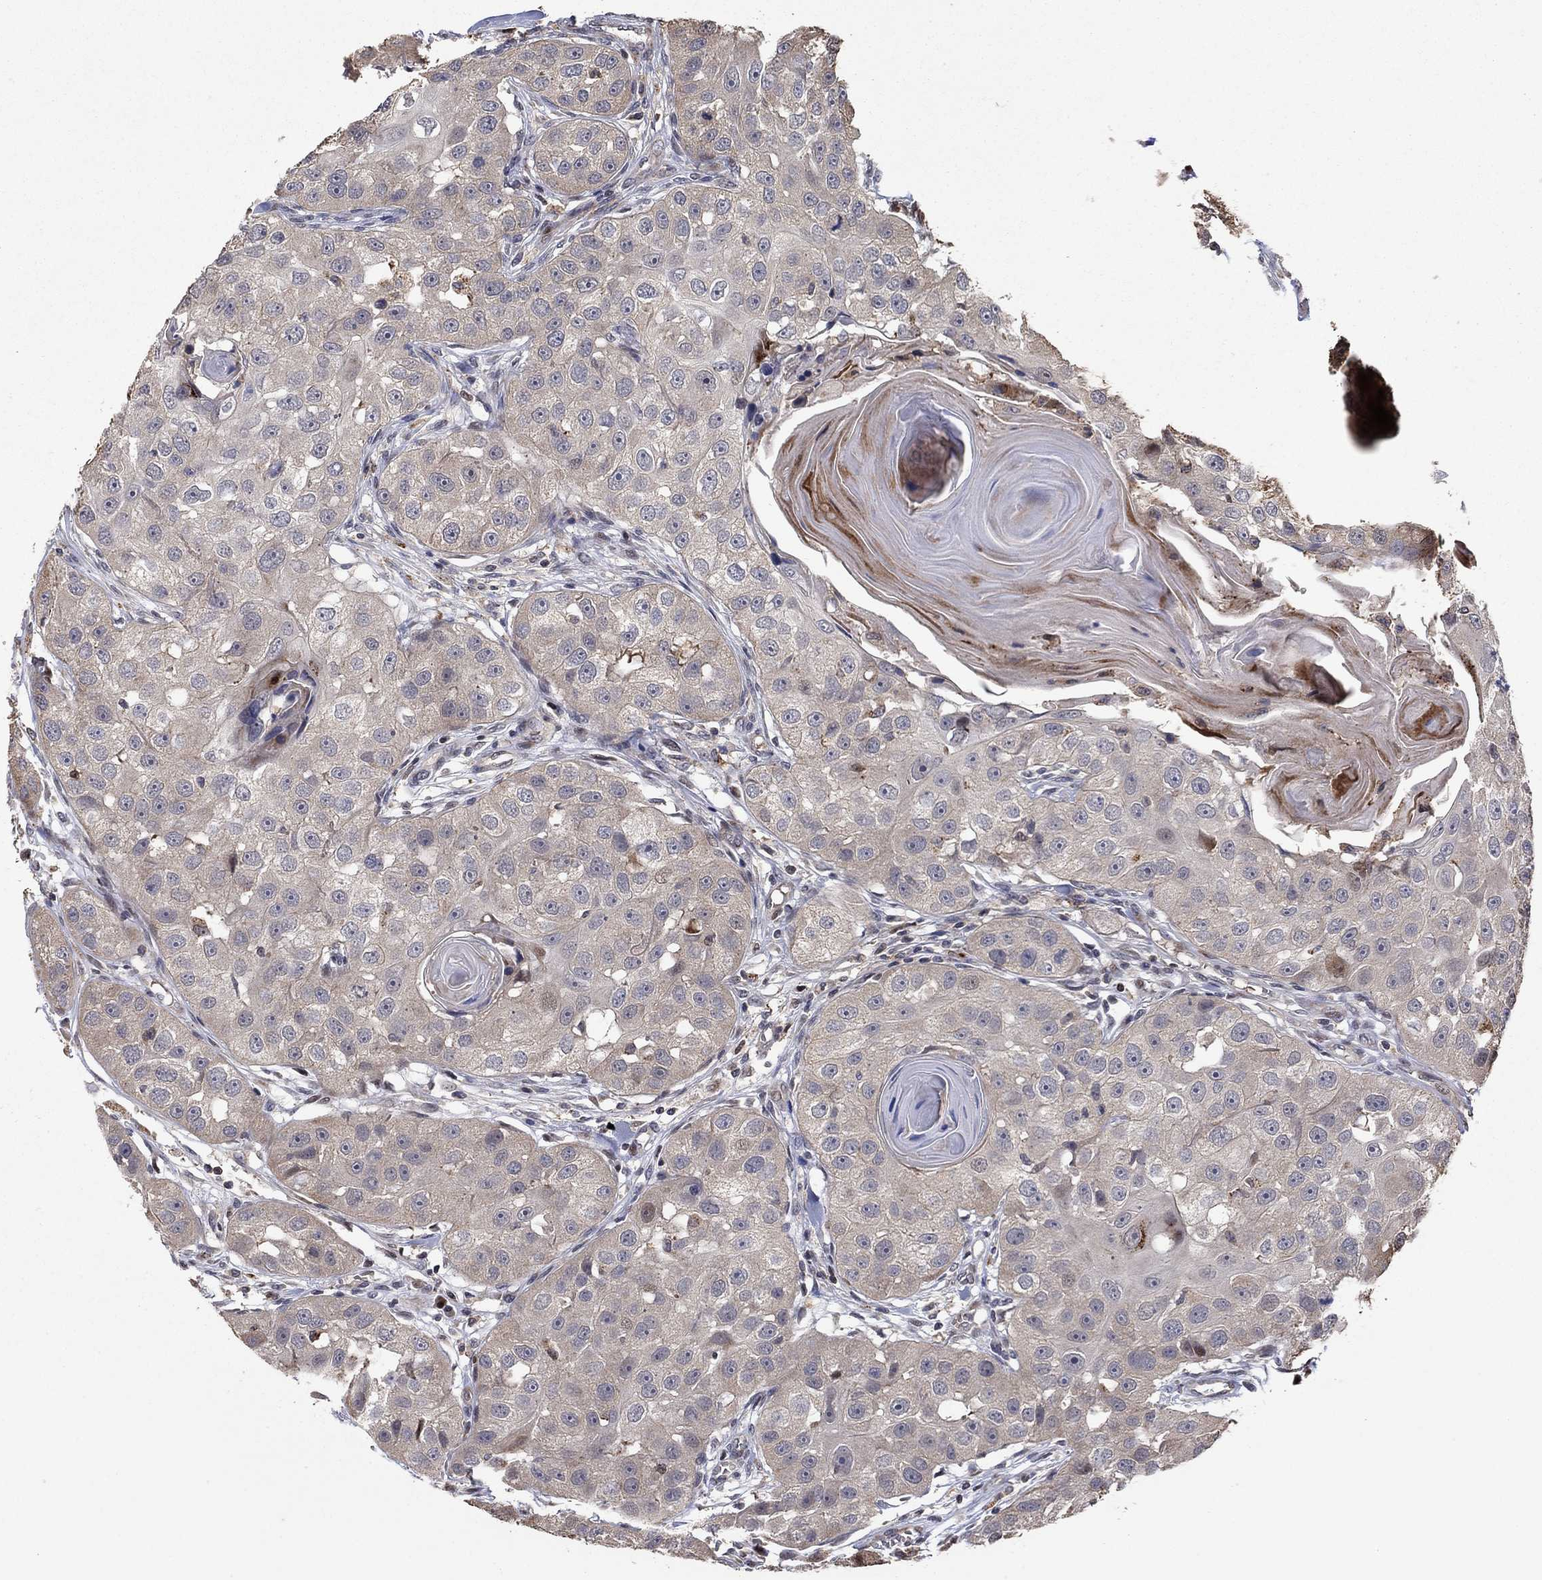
{"staining": {"intensity": "weak", "quantity": "25%-75%", "location": "cytoplasmic/membranous"}, "tissue": "head and neck cancer", "cell_type": "Tumor cells", "image_type": "cancer", "snomed": [{"axis": "morphology", "description": "Normal tissue, NOS"}, {"axis": "morphology", "description": "Squamous cell carcinoma, NOS"}, {"axis": "topography", "description": "Skeletal muscle"}, {"axis": "topography", "description": "Head-Neck"}], "caption": "Immunohistochemistry (IHC) of head and neck cancer demonstrates low levels of weak cytoplasmic/membranous positivity in approximately 25%-75% of tumor cells.", "gene": "LPCAT4", "patient": {"sex": "male", "age": 51}}